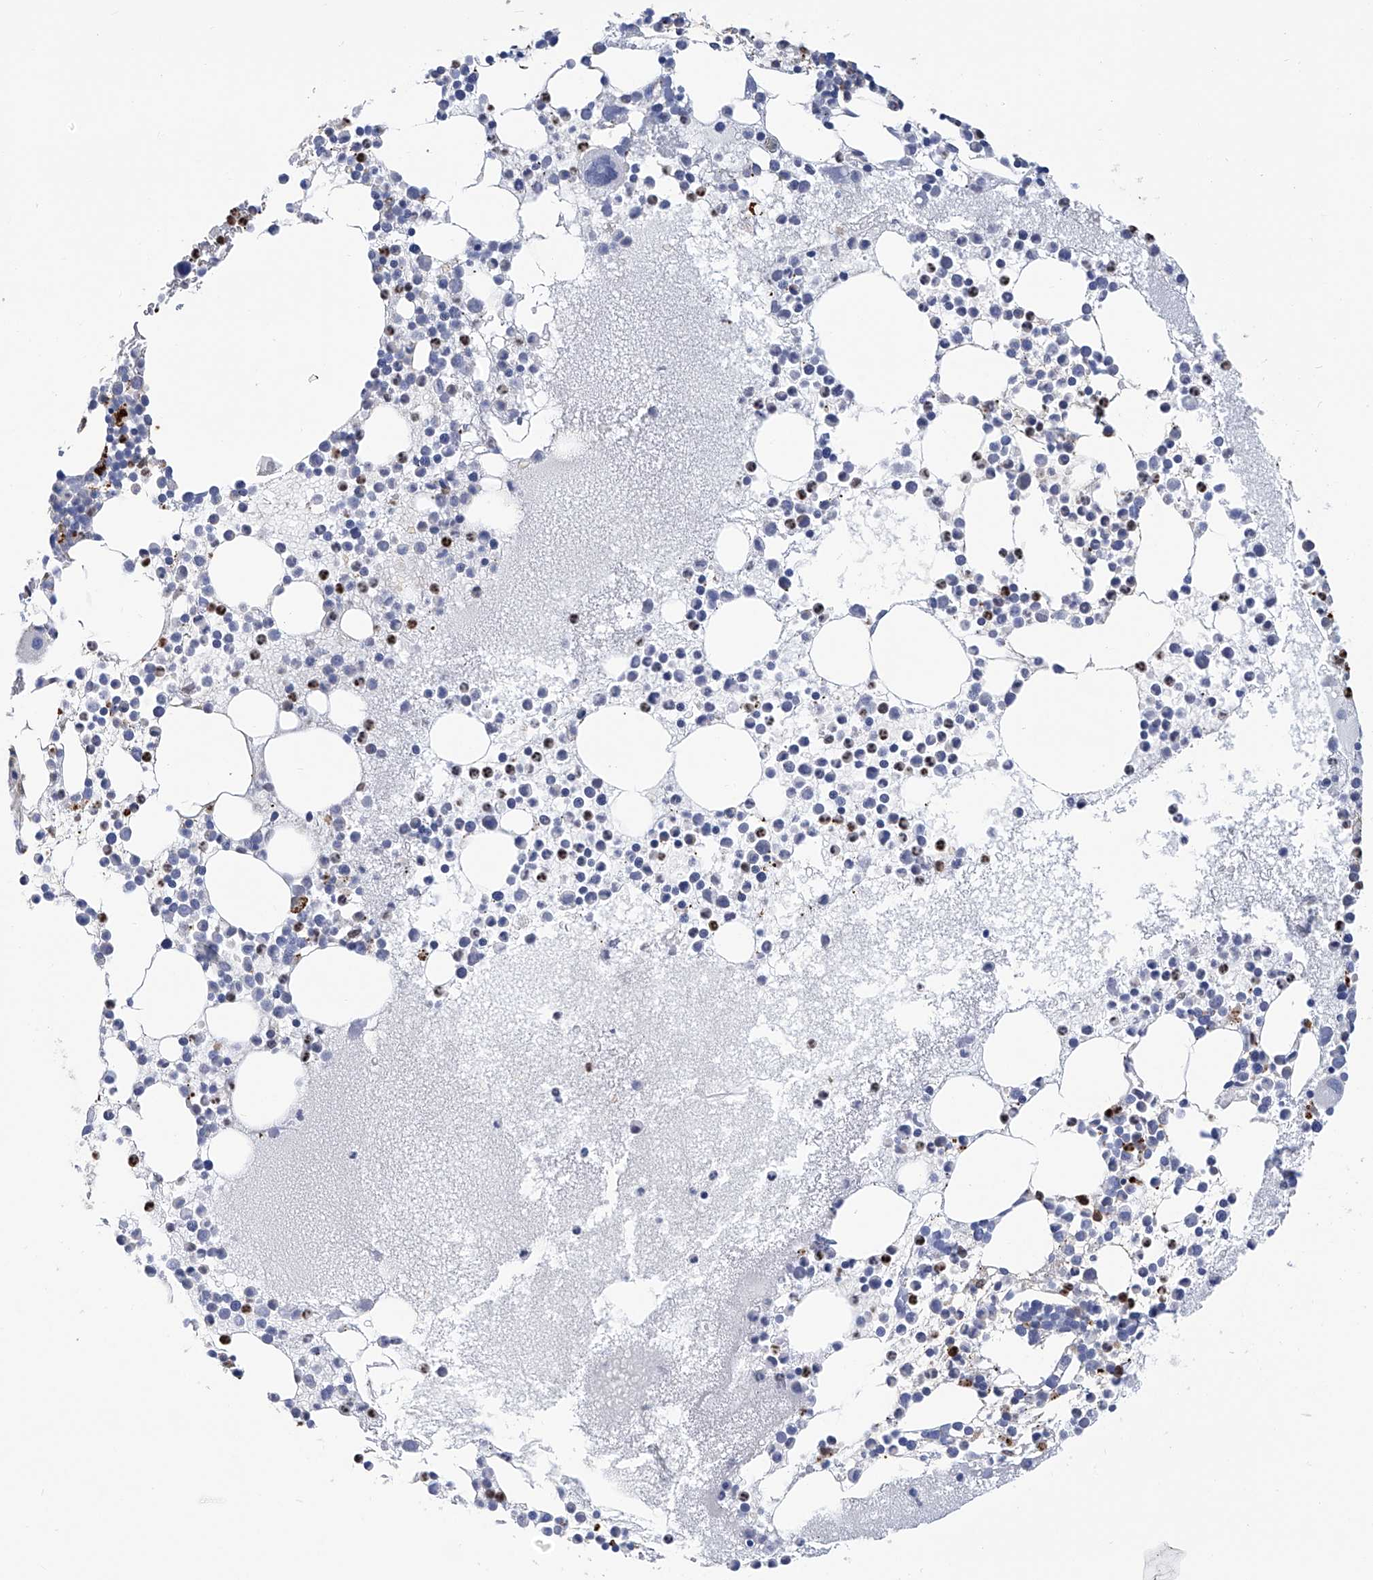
{"staining": {"intensity": "moderate", "quantity": "<25%", "location": "nuclear"}, "tissue": "bone marrow", "cell_type": "Hematopoietic cells", "image_type": "normal", "snomed": [{"axis": "morphology", "description": "Normal tissue, NOS"}, {"axis": "topography", "description": "Bone marrow"}], "caption": "This image exhibits unremarkable bone marrow stained with IHC to label a protein in brown. The nuclear of hematopoietic cells show moderate positivity for the protein. Nuclei are counter-stained blue.", "gene": "PHF20", "patient": {"sex": "female", "age": 78}}